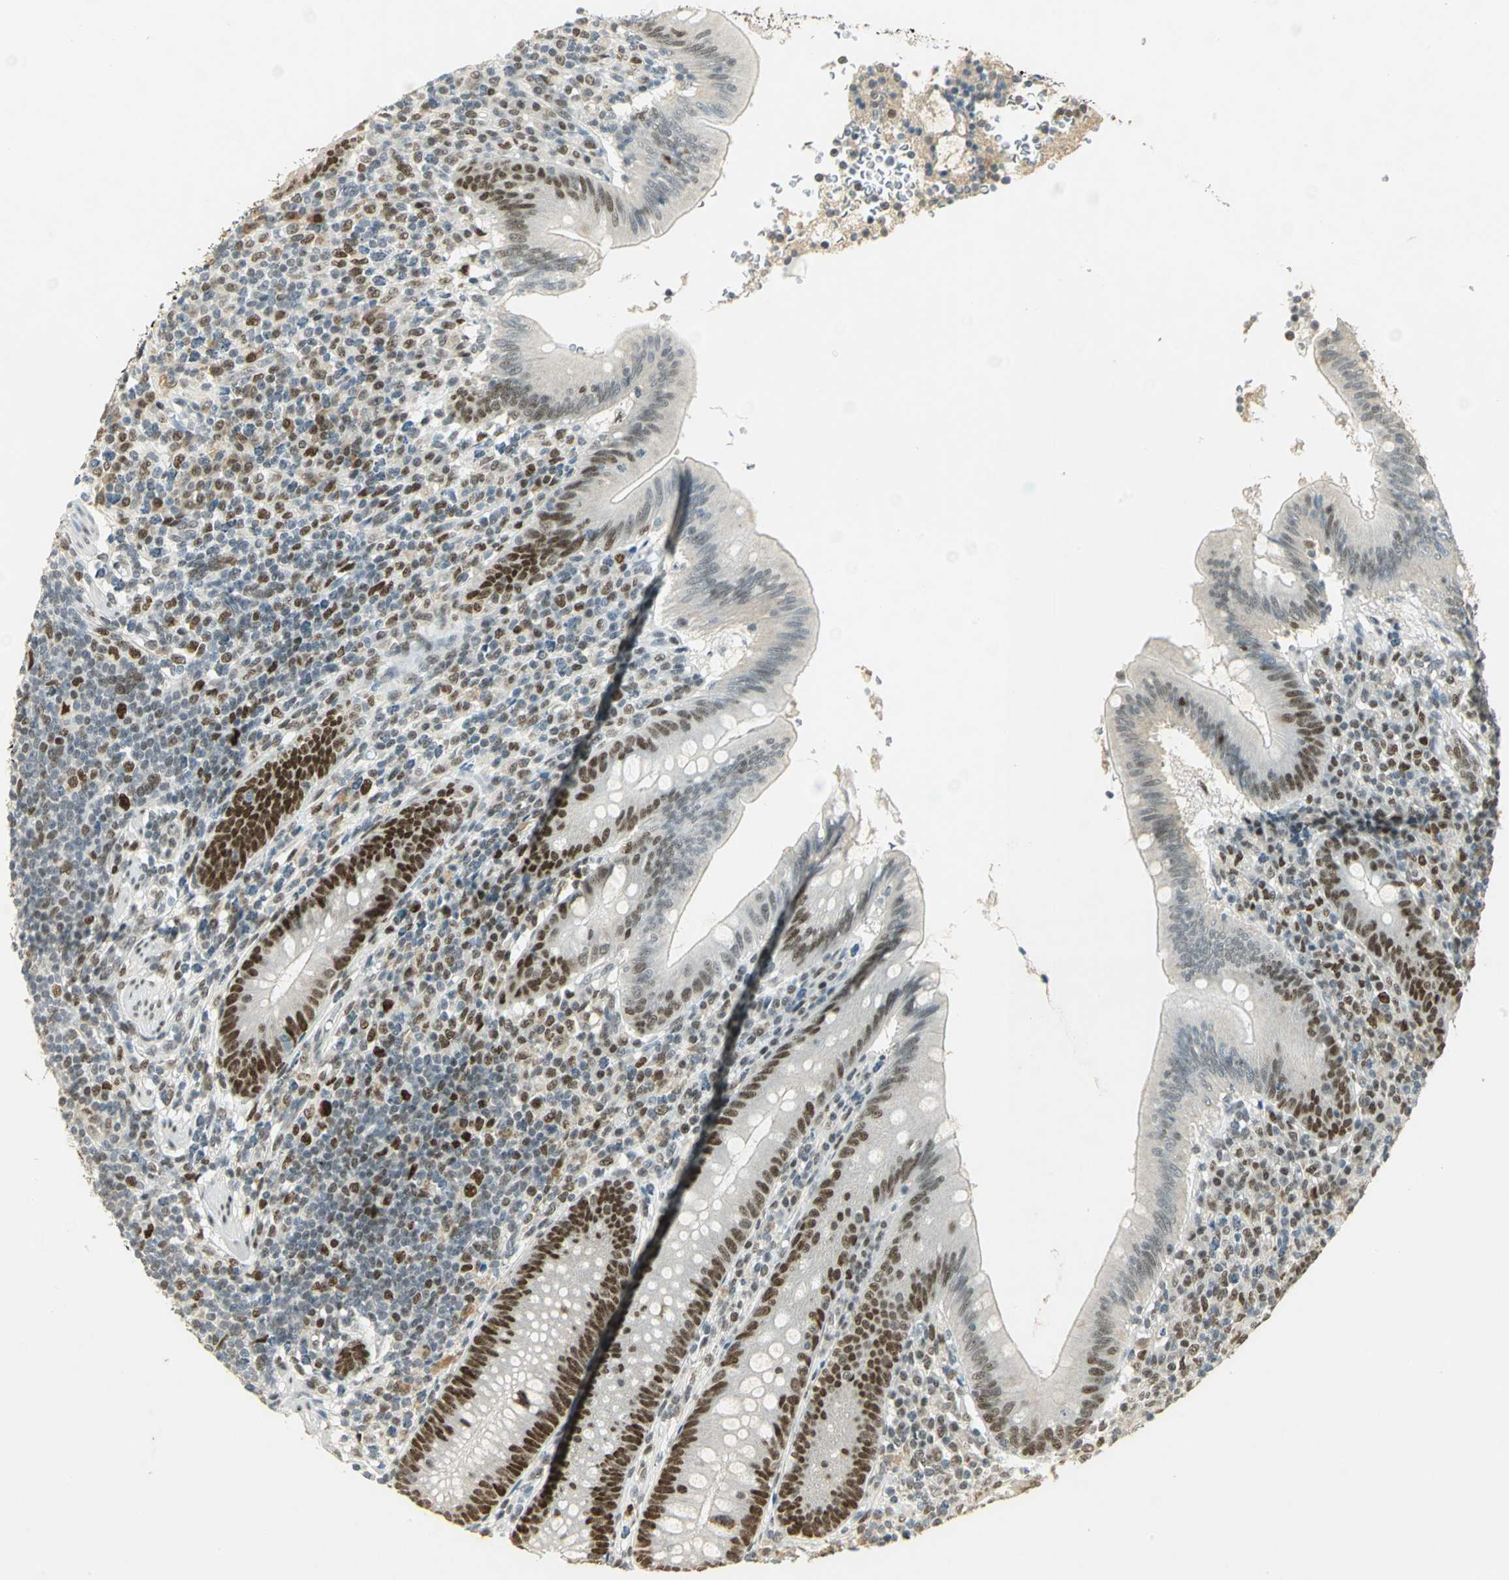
{"staining": {"intensity": "strong", "quantity": ">75%", "location": "nuclear"}, "tissue": "appendix", "cell_type": "Glandular cells", "image_type": "normal", "snomed": [{"axis": "morphology", "description": "Normal tissue, NOS"}, {"axis": "morphology", "description": "Inflammation, NOS"}, {"axis": "topography", "description": "Appendix"}], "caption": "This micrograph shows IHC staining of unremarkable human appendix, with high strong nuclear expression in approximately >75% of glandular cells.", "gene": "AK6", "patient": {"sex": "male", "age": 46}}